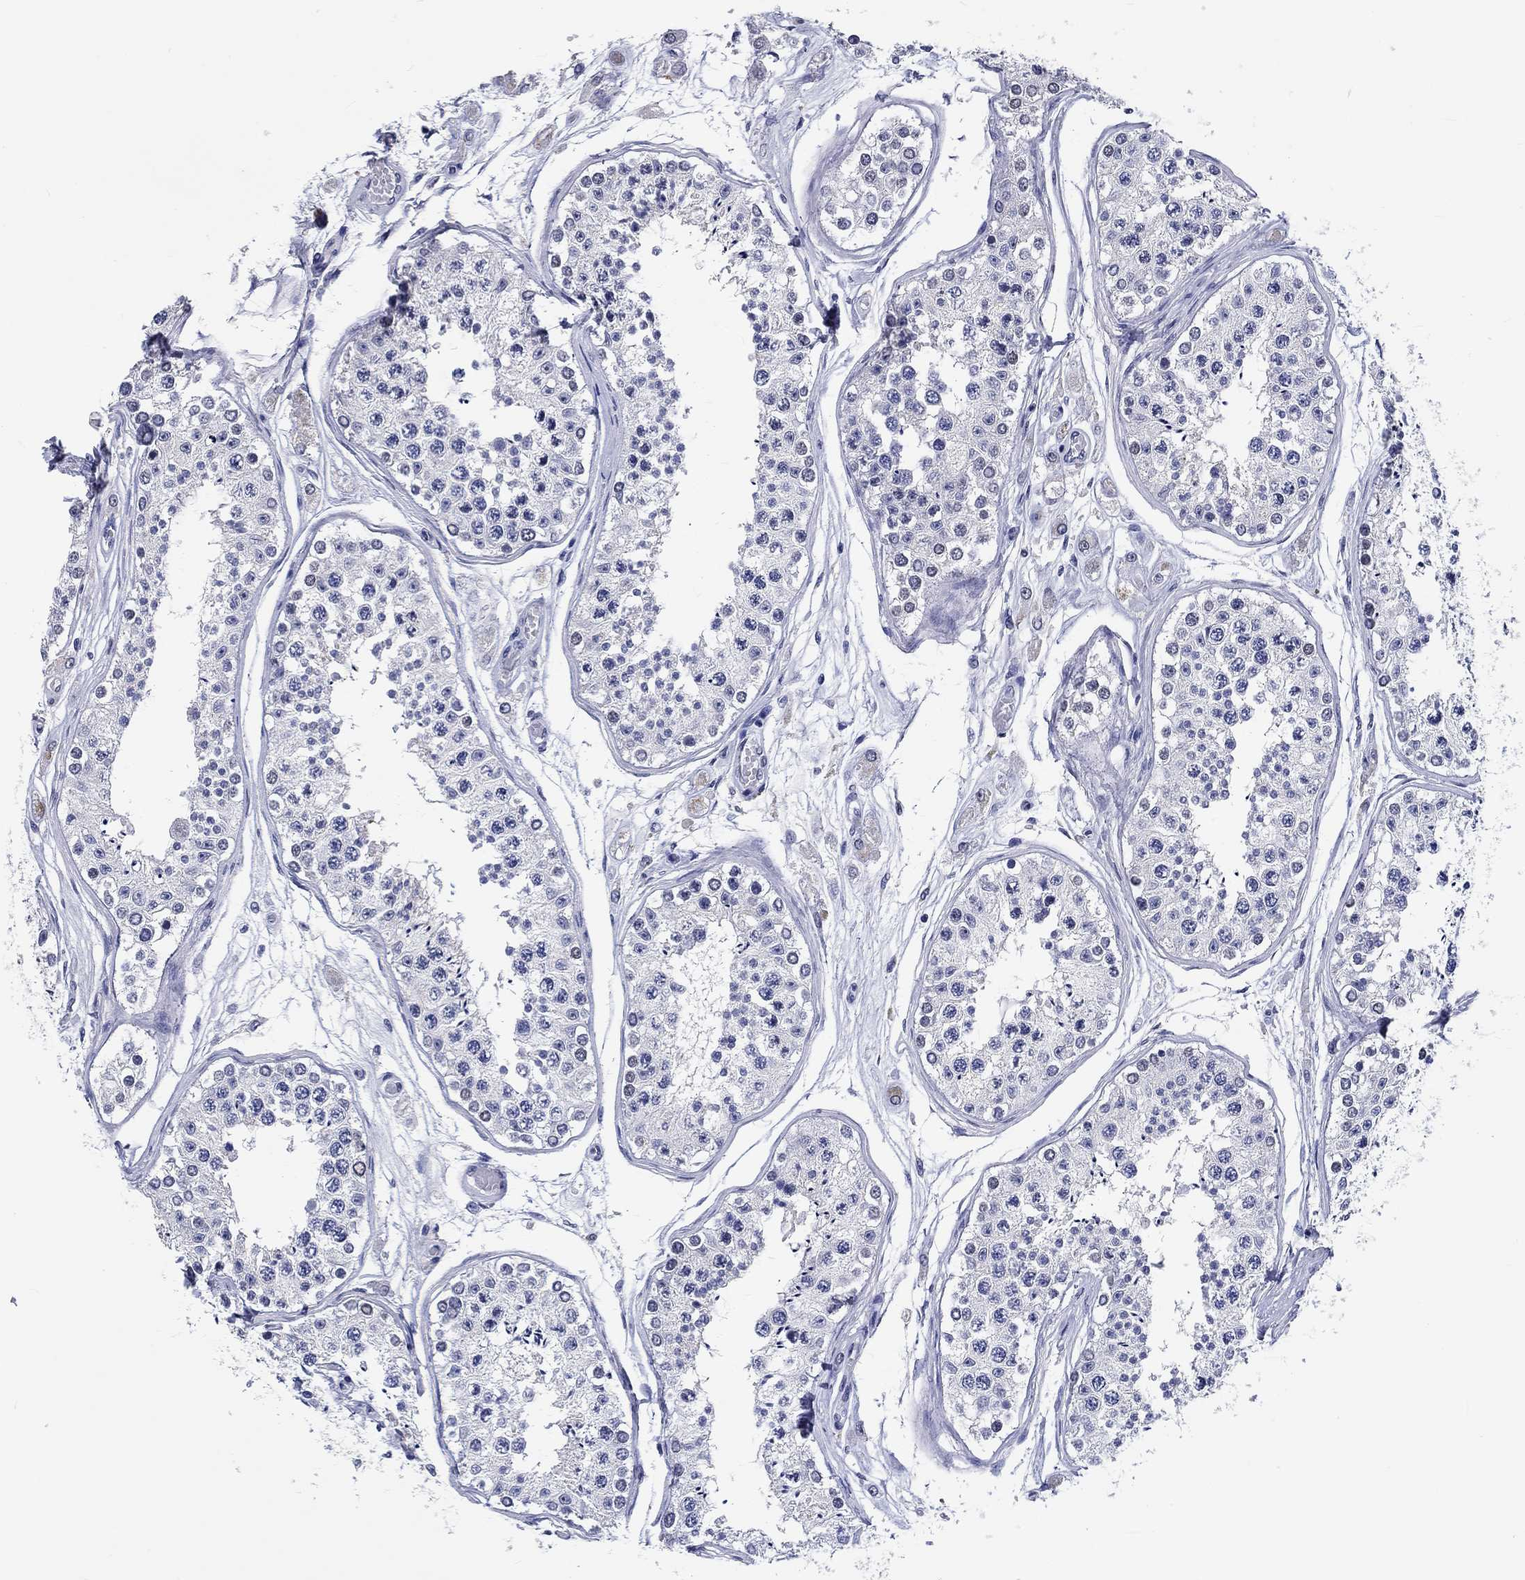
{"staining": {"intensity": "moderate", "quantity": "<25%", "location": "nuclear"}, "tissue": "testis", "cell_type": "Cells in seminiferous ducts", "image_type": "normal", "snomed": [{"axis": "morphology", "description": "Normal tissue, NOS"}, {"axis": "topography", "description": "Testis"}], "caption": "The micrograph shows immunohistochemical staining of benign testis. There is moderate nuclear staining is appreciated in about <25% of cells in seminiferous ducts. The protein is shown in brown color, while the nuclei are stained blue.", "gene": "GRIN1", "patient": {"sex": "male", "age": 25}}